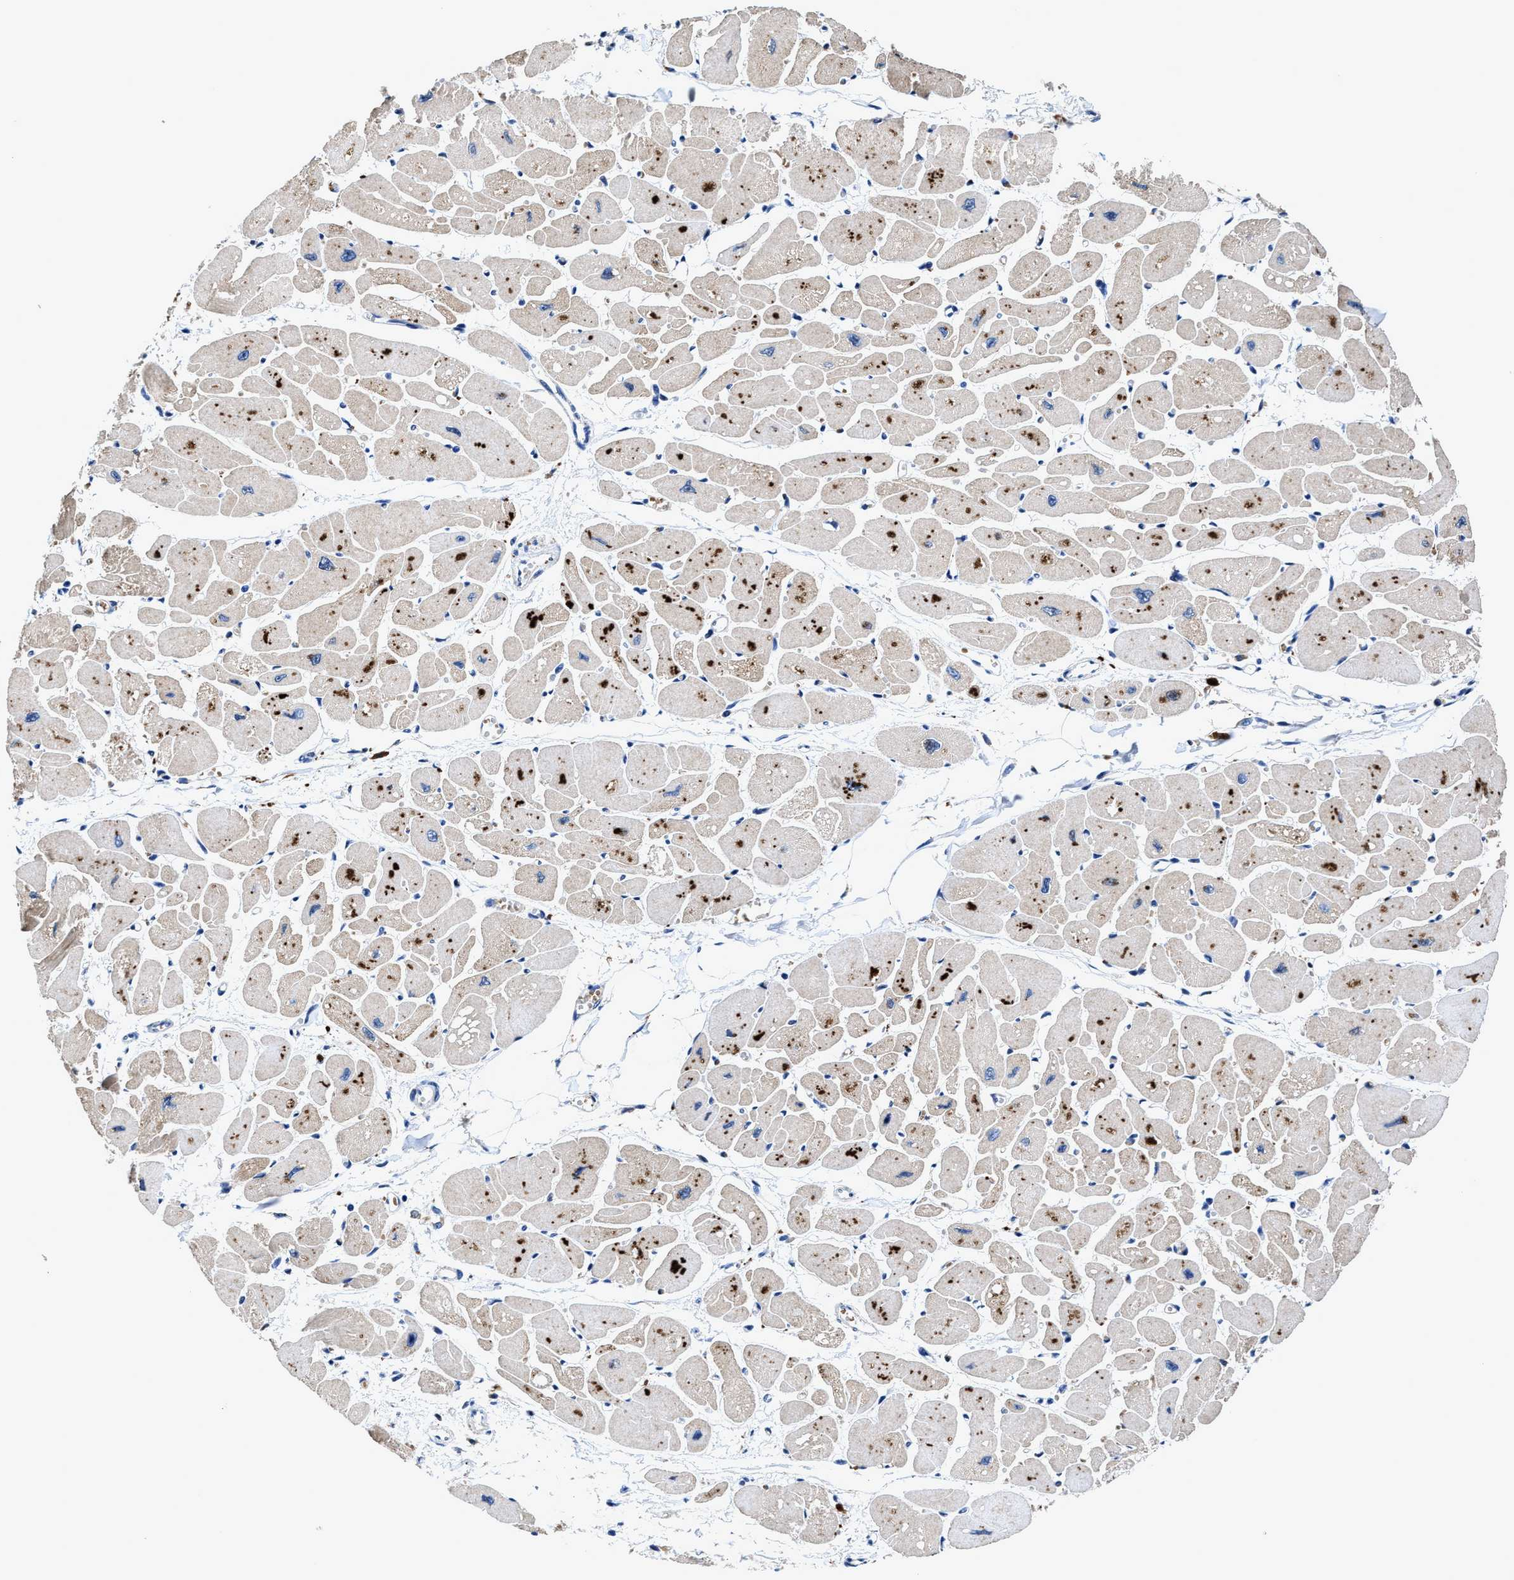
{"staining": {"intensity": "moderate", "quantity": ">75%", "location": "cytoplasmic/membranous"}, "tissue": "heart muscle", "cell_type": "Cardiomyocytes", "image_type": "normal", "snomed": [{"axis": "morphology", "description": "Normal tissue, NOS"}, {"axis": "topography", "description": "Heart"}], "caption": "Moderate cytoplasmic/membranous positivity for a protein is identified in approximately >75% of cardiomyocytes of normal heart muscle using immunohistochemistry (IHC).", "gene": "RGS10", "patient": {"sex": "female", "age": 54}}